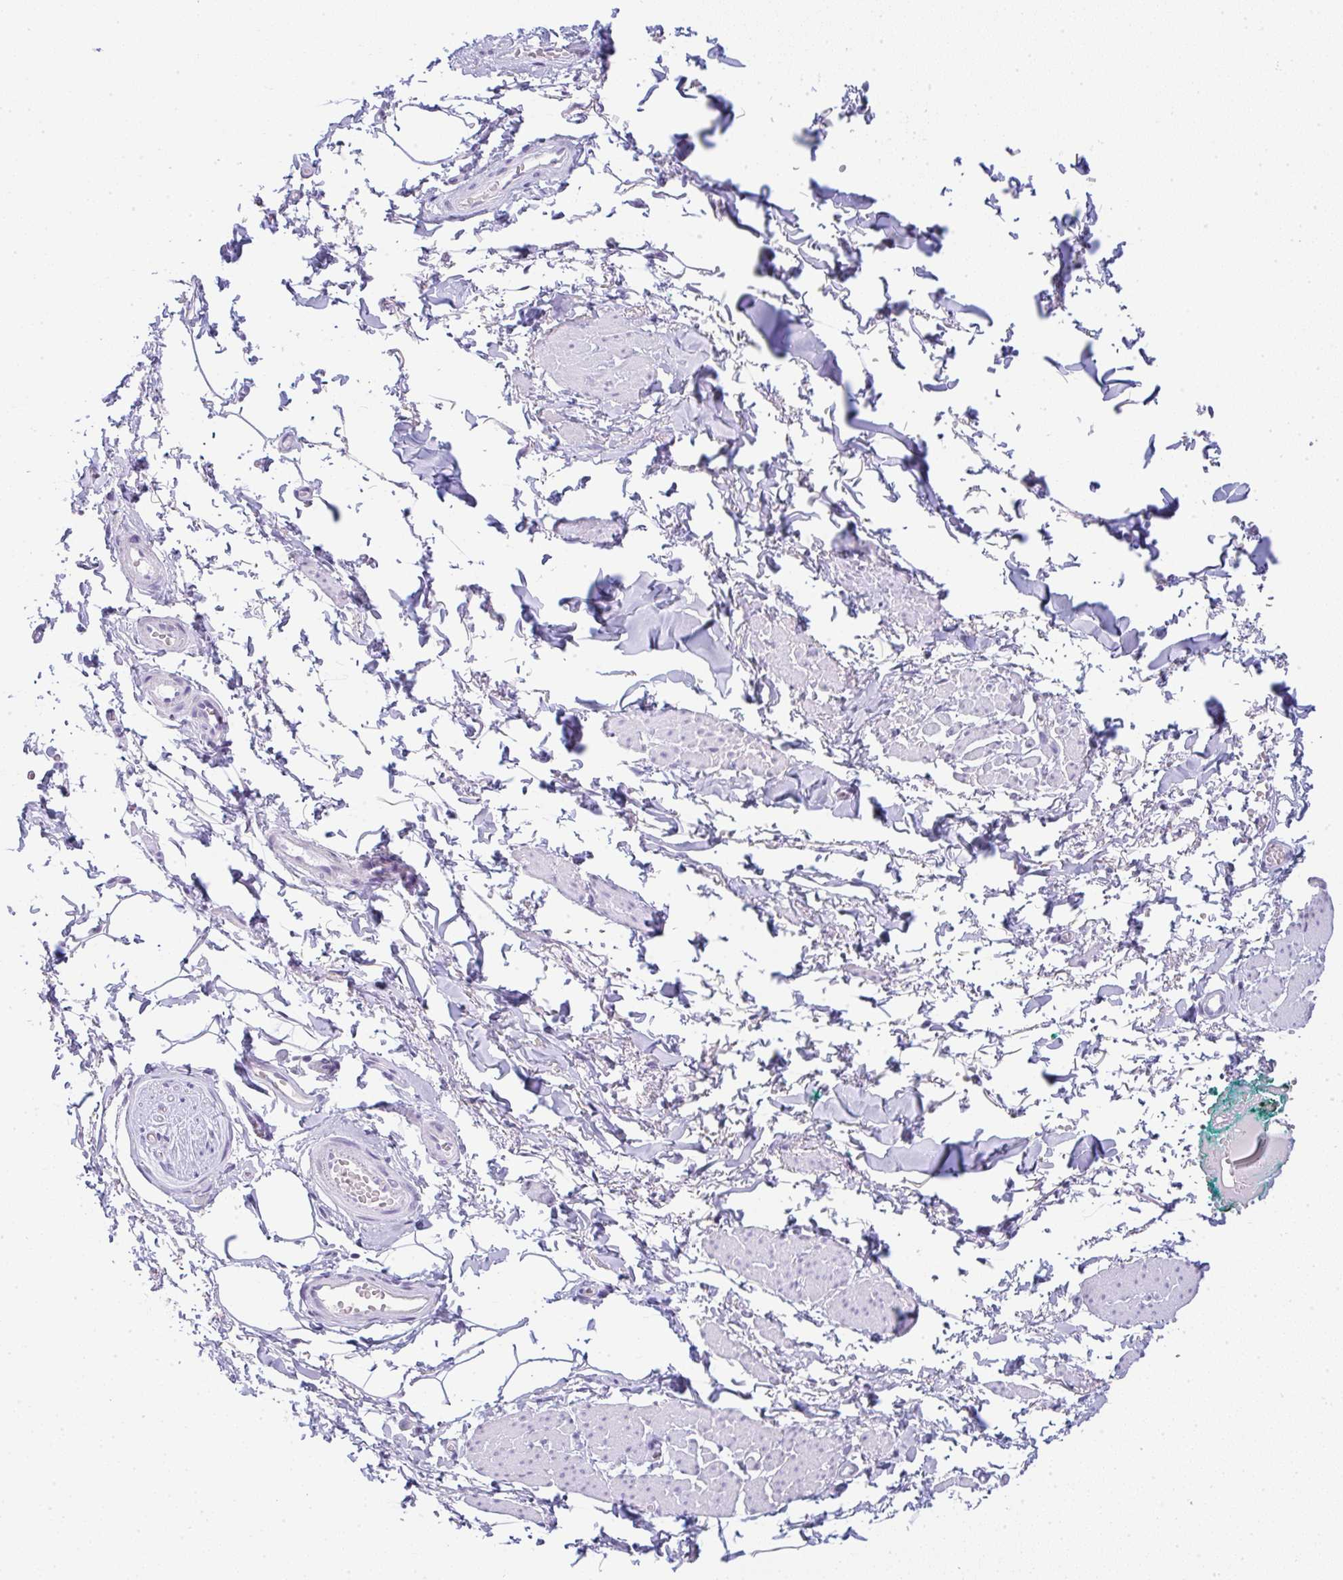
{"staining": {"intensity": "negative", "quantity": "none", "location": "none"}, "tissue": "adipose tissue", "cell_type": "Adipocytes", "image_type": "normal", "snomed": [{"axis": "morphology", "description": "Normal tissue, NOS"}, {"axis": "topography", "description": "Vulva"}, {"axis": "topography", "description": "Peripheral nerve tissue"}], "caption": "Immunohistochemistry image of benign human adipose tissue stained for a protein (brown), which reveals no staining in adipocytes. The staining is performed using DAB brown chromogen with nuclei counter-stained in using hematoxylin.", "gene": "LPAR4", "patient": {"sex": "female", "age": 66}}